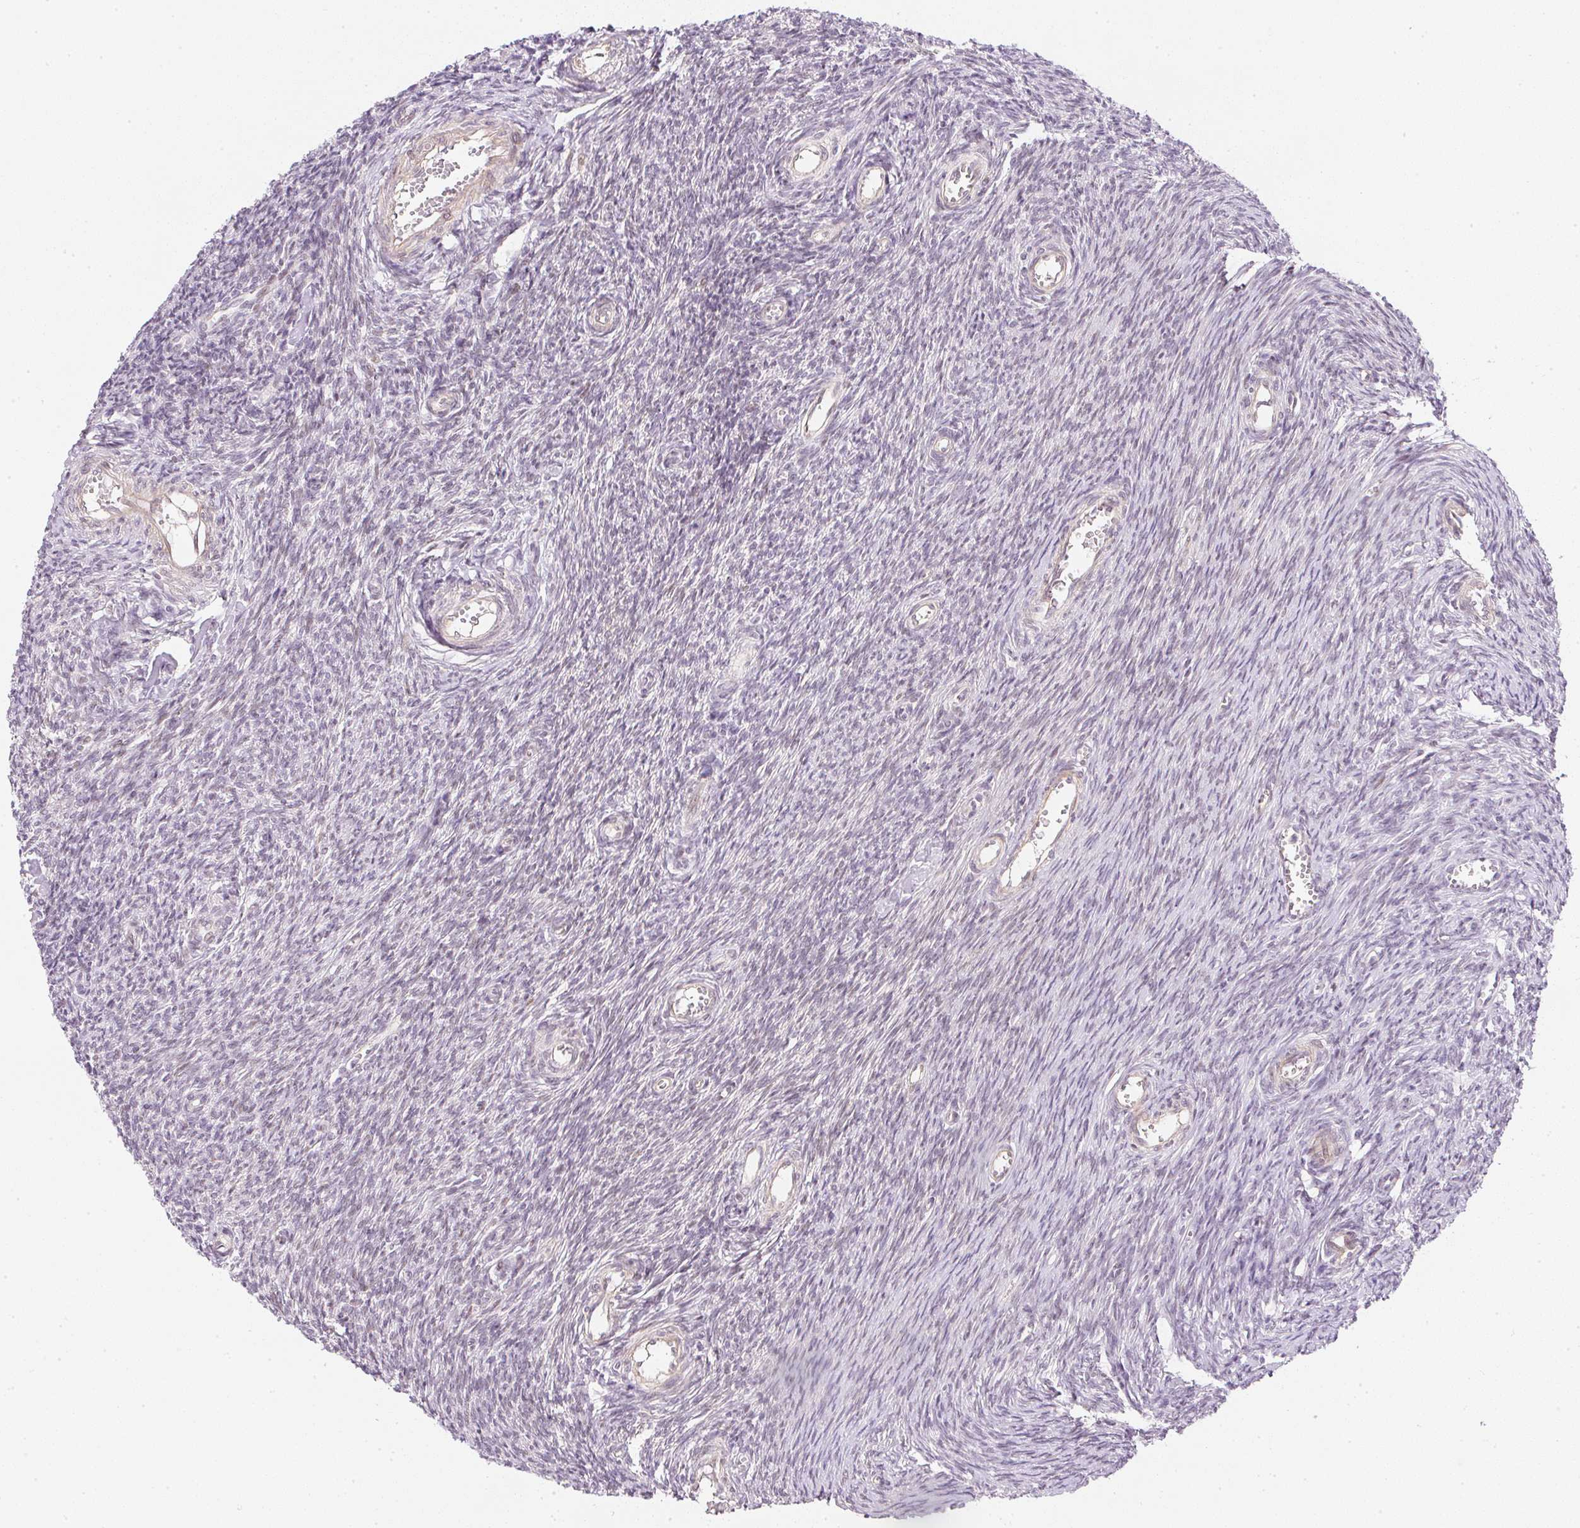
{"staining": {"intensity": "negative", "quantity": "none", "location": "none"}, "tissue": "ovary", "cell_type": "Ovarian stroma cells", "image_type": "normal", "snomed": [{"axis": "morphology", "description": "Normal tissue, NOS"}, {"axis": "topography", "description": "Ovary"}], "caption": "Immunohistochemistry micrograph of benign ovary: ovary stained with DAB (3,3'-diaminobenzidine) reveals no significant protein staining in ovarian stroma cells. (Stains: DAB (3,3'-diaminobenzidine) IHC with hematoxylin counter stain, Microscopy: brightfield microscopy at high magnification).", "gene": "DPPA4", "patient": {"sex": "female", "age": 44}}